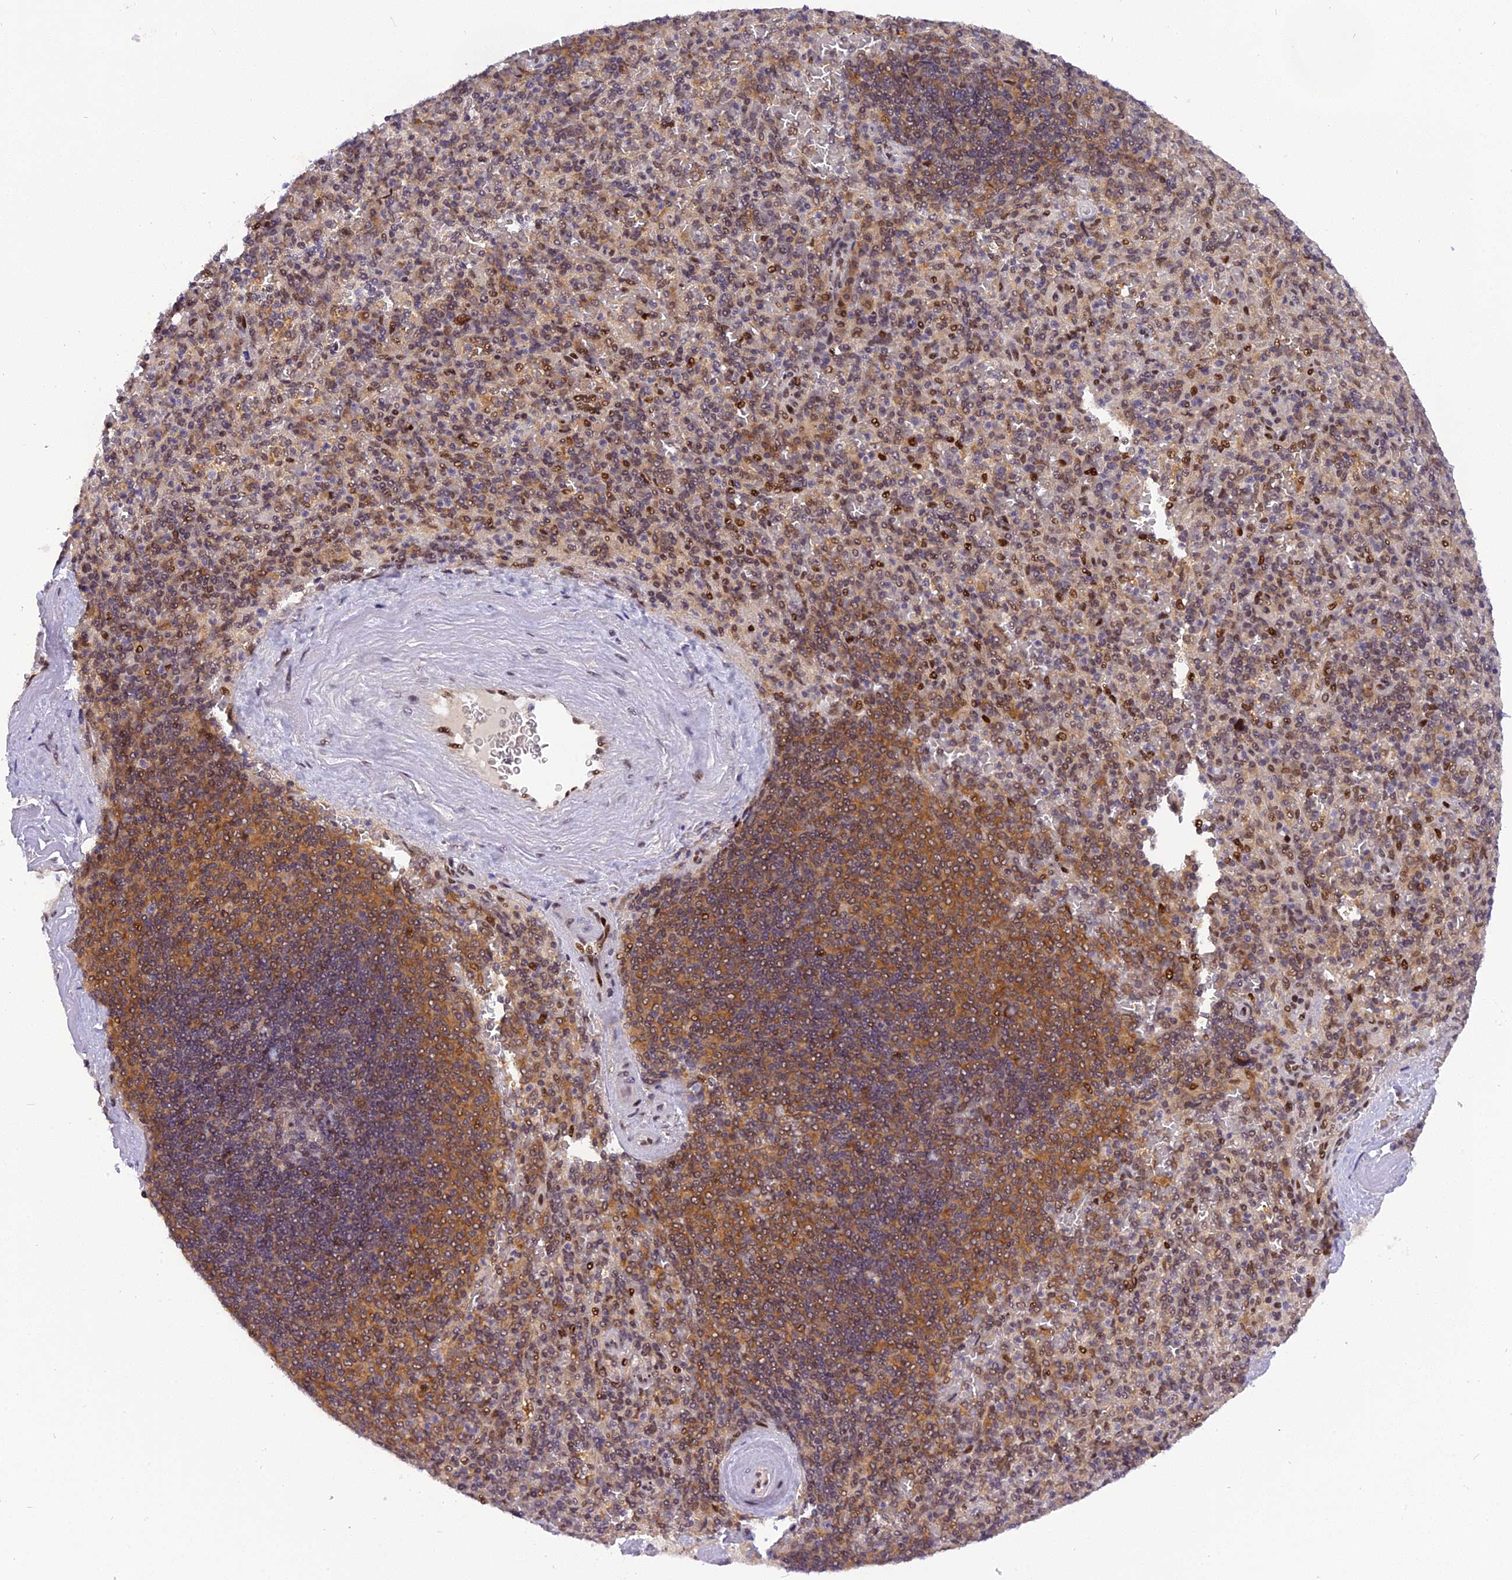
{"staining": {"intensity": "moderate", "quantity": "25%-75%", "location": "nuclear"}, "tissue": "spleen", "cell_type": "Cells in red pulp", "image_type": "normal", "snomed": [{"axis": "morphology", "description": "Normal tissue, NOS"}, {"axis": "topography", "description": "Spleen"}], "caption": "Spleen stained with a protein marker exhibits moderate staining in cells in red pulp.", "gene": "RABGGTA", "patient": {"sex": "male", "age": 82}}